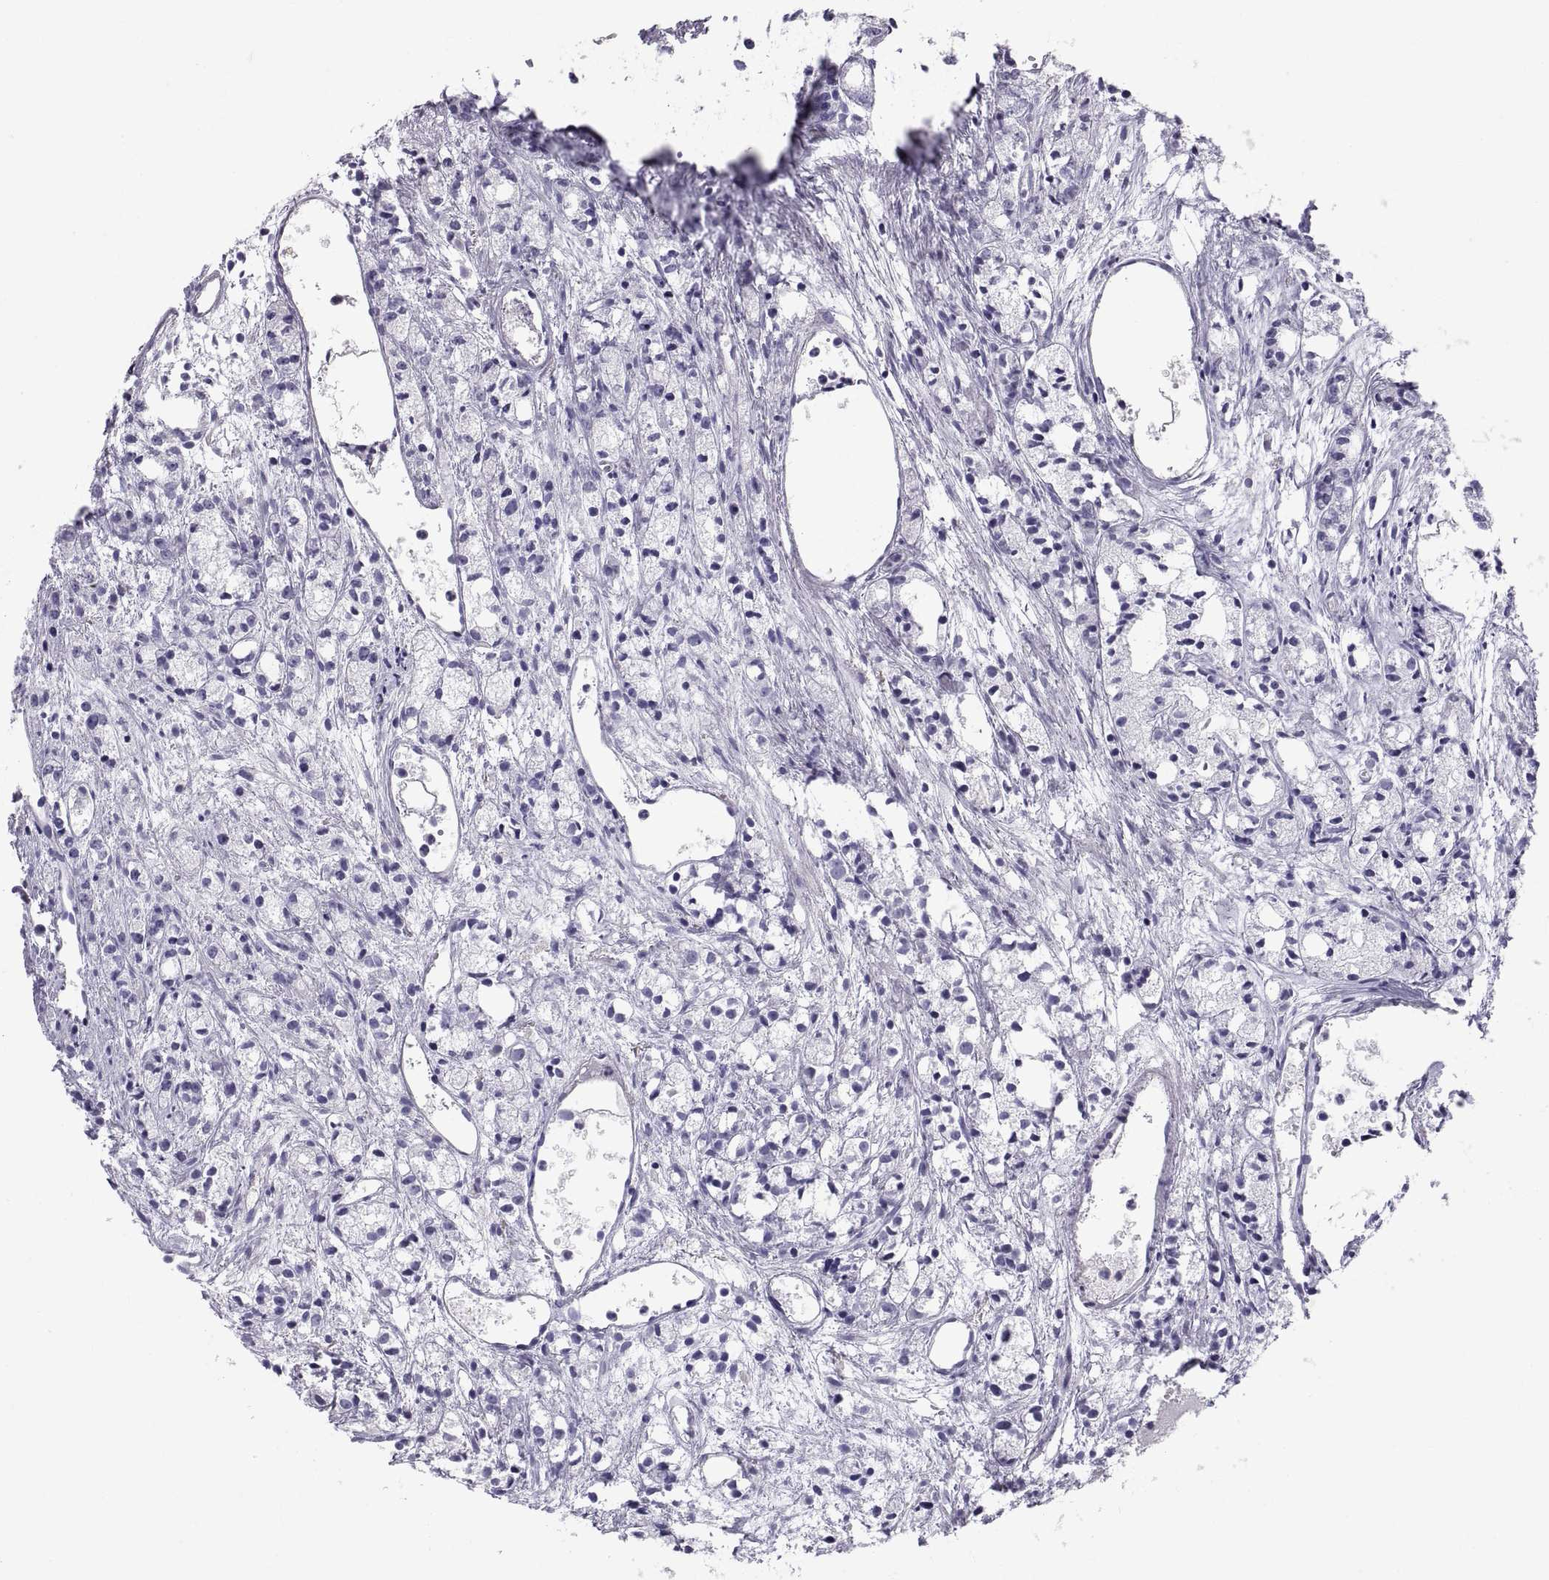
{"staining": {"intensity": "negative", "quantity": "none", "location": "none"}, "tissue": "prostate cancer", "cell_type": "Tumor cells", "image_type": "cancer", "snomed": [{"axis": "morphology", "description": "Adenocarcinoma, Medium grade"}, {"axis": "topography", "description": "Prostate"}], "caption": "DAB (3,3'-diaminobenzidine) immunohistochemical staining of prostate cancer shows no significant staining in tumor cells.", "gene": "CT47A10", "patient": {"sex": "male", "age": 74}}